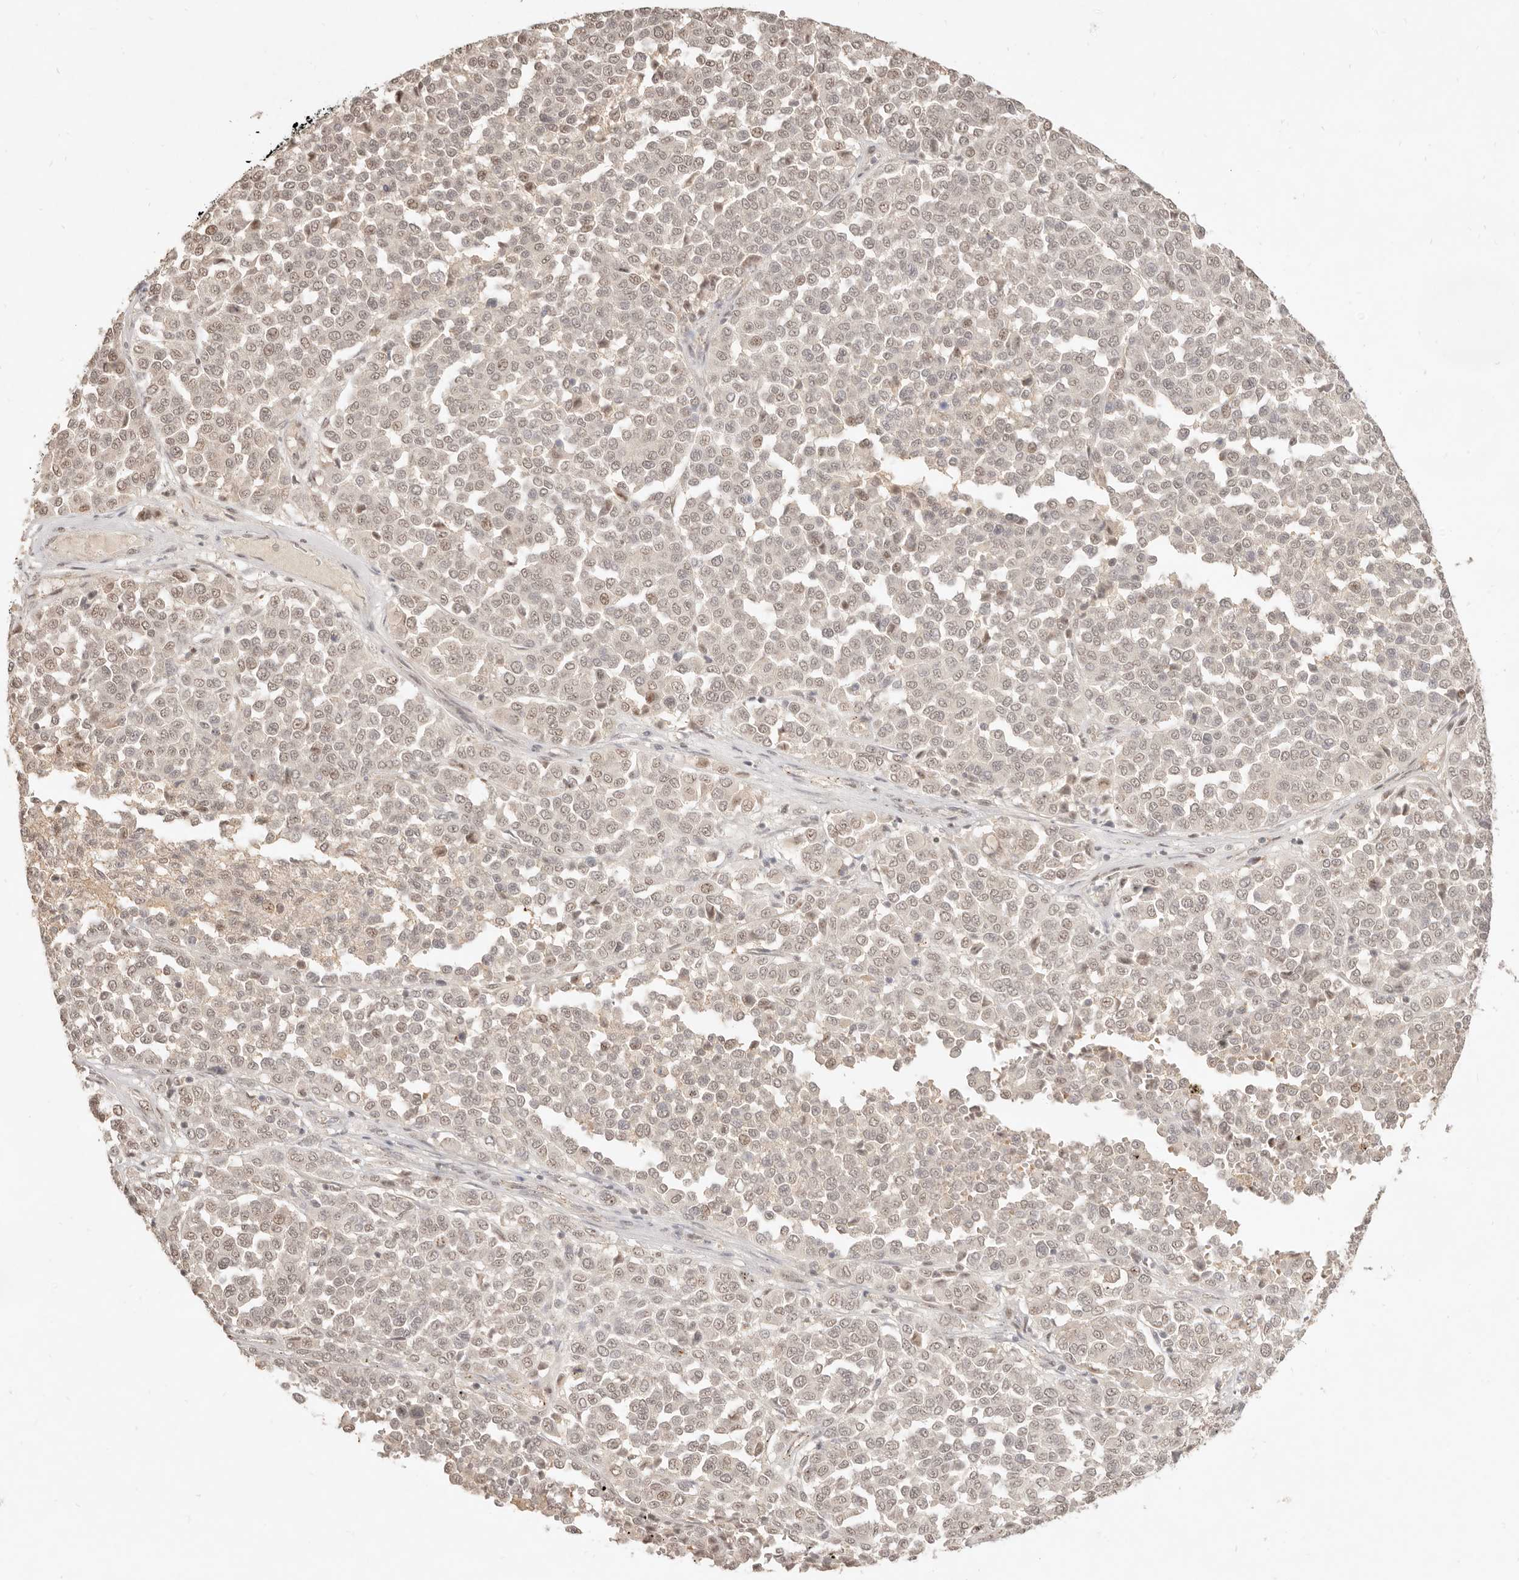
{"staining": {"intensity": "moderate", "quantity": ">75%", "location": "nuclear"}, "tissue": "melanoma", "cell_type": "Tumor cells", "image_type": "cancer", "snomed": [{"axis": "morphology", "description": "Malignant melanoma, Metastatic site"}, {"axis": "topography", "description": "Pancreas"}], "caption": "Moderate nuclear positivity for a protein is identified in about >75% of tumor cells of melanoma using immunohistochemistry.", "gene": "MEP1A", "patient": {"sex": "female", "age": 30}}